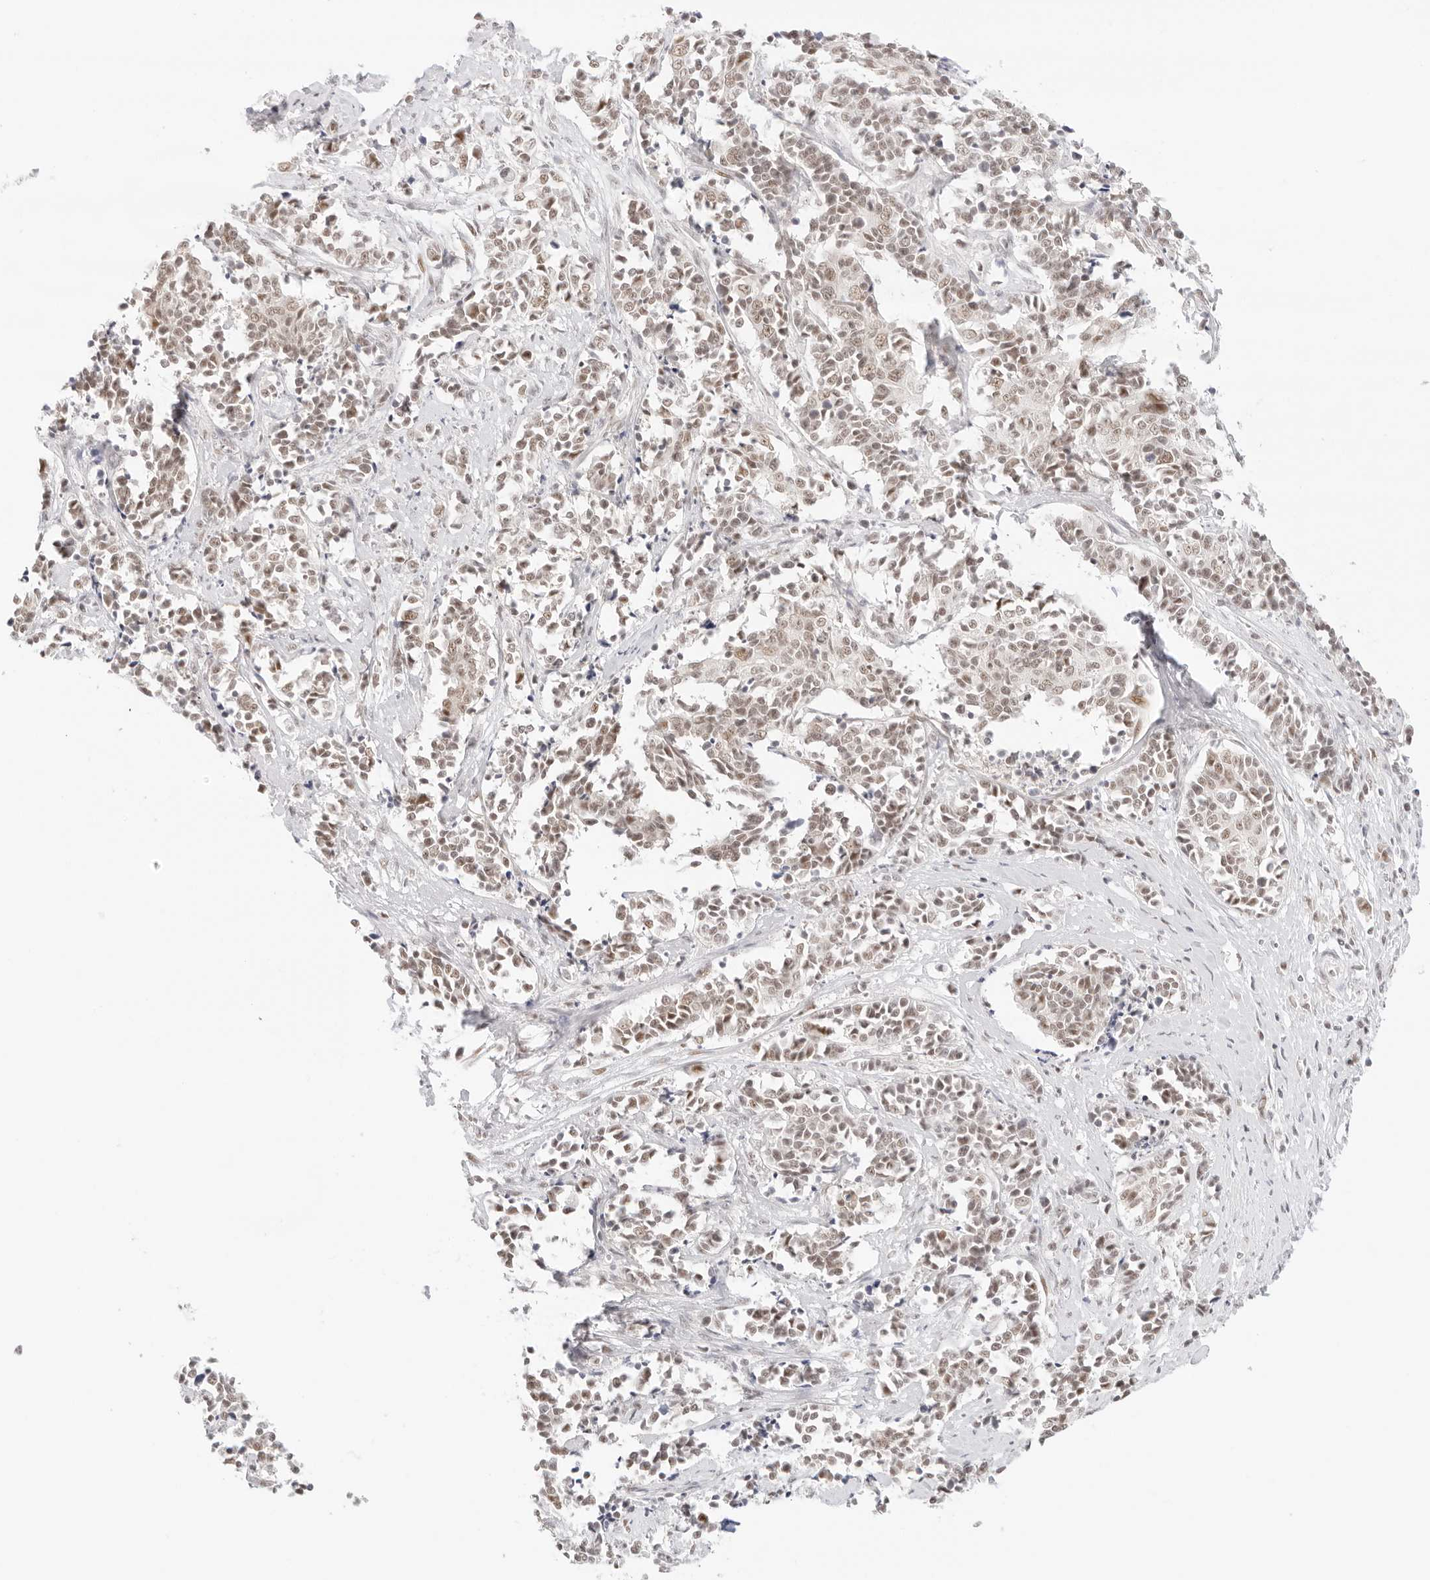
{"staining": {"intensity": "weak", "quantity": ">75%", "location": "nuclear"}, "tissue": "cervical cancer", "cell_type": "Tumor cells", "image_type": "cancer", "snomed": [{"axis": "morphology", "description": "Normal tissue, NOS"}, {"axis": "morphology", "description": "Squamous cell carcinoma, NOS"}, {"axis": "topography", "description": "Cervix"}], "caption": "A brown stain labels weak nuclear staining of a protein in human cervical cancer (squamous cell carcinoma) tumor cells. The staining was performed using DAB to visualize the protein expression in brown, while the nuclei were stained in blue with hematoxylin (Magnification: 20x).", "gene": "ITGA6", "patient": {"sex": "female", "age": 35}}